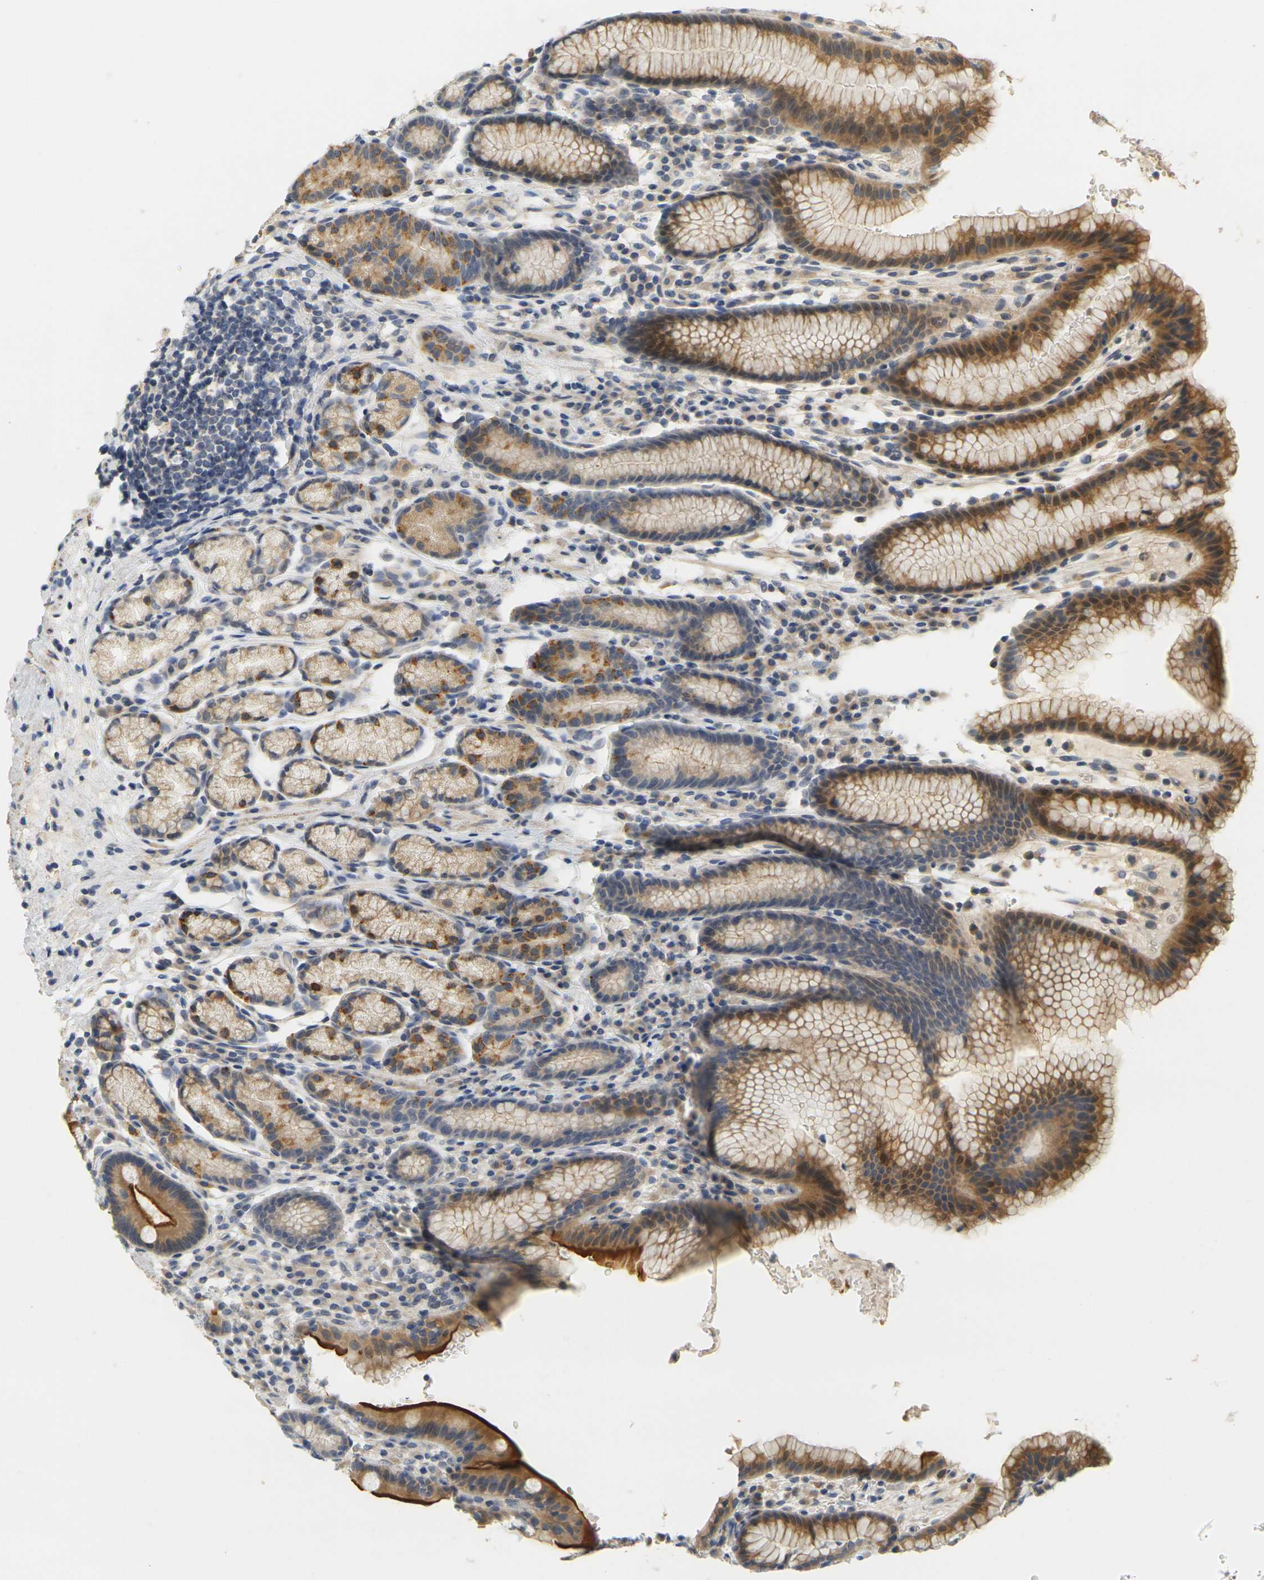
{"staining": {"intensity": "moderate", "quantity": ">75%", "location": "cytoplasmic/membranous"}, "tissue": "stomach", "cell_type": "Glandular cells", "image_type": "normal", "snomed": [{"axis": "morphology", "description": "Normal tissue, NOS"}, {"axis": "topography", "description": "Stomach, lower"}], "caption": "Stomach stained for a protein reveals moderate cytoplasmic/membranous positivity in glandular cells.", "gene": "GDAP1", "patient": {"sex": "male", "age": 52}}